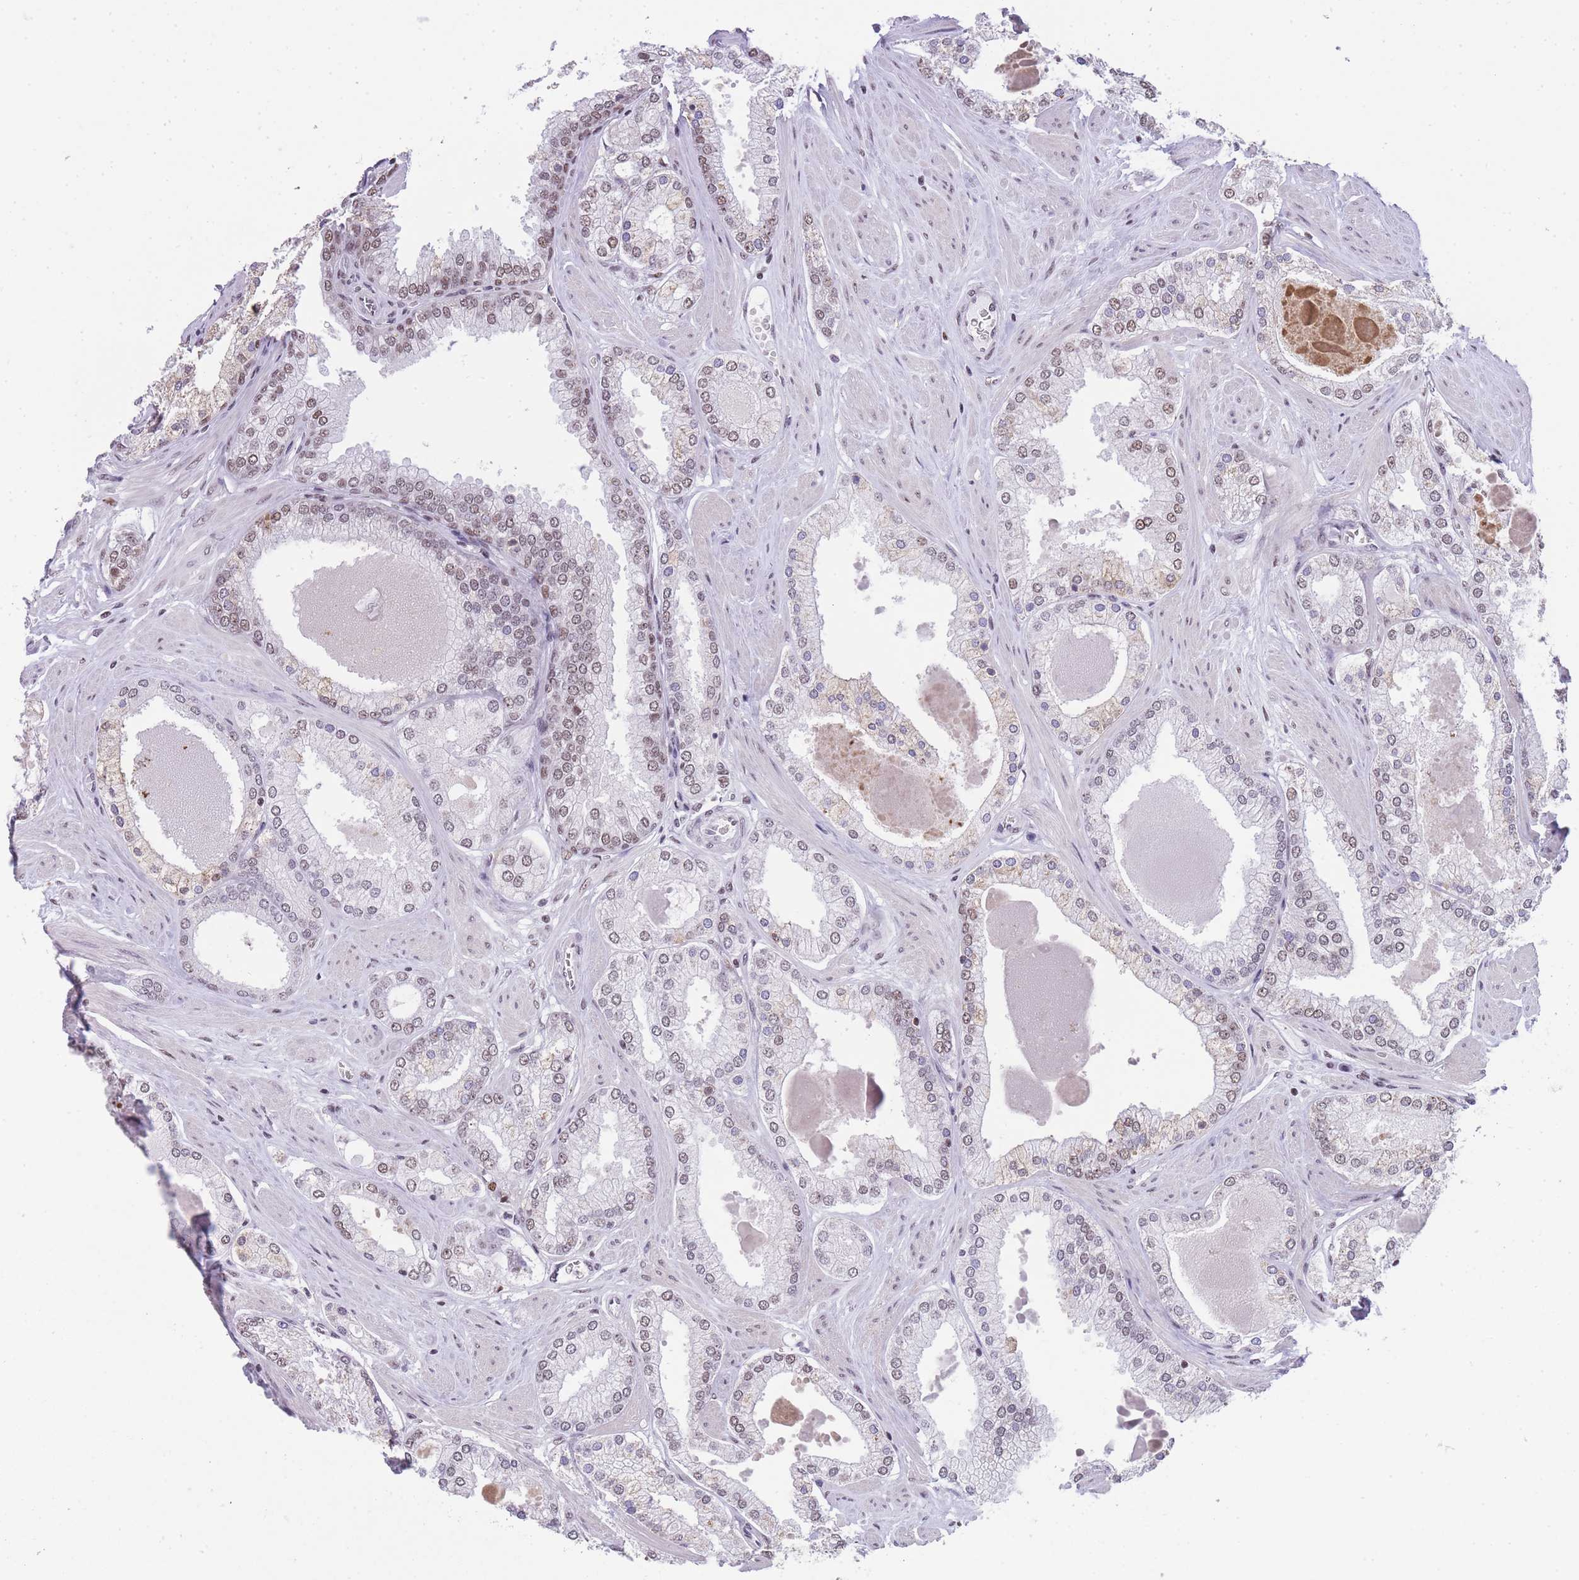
{"staining": {"intensity": "weak", "quantity": "25%-75%", "location": "nuclear"}, "tissue": "prostate cancer", "cell_type": "Tumor cells", "image_type": "cancer", "snomed": [{"axis": "morphology", "description": "Adenocarcinoma, Low grade"}, {"axis": "topography", "description": "Prostate"}], "caption": "Protein expression analysis of human prostate cancer (adenocarcinoma (low-grade)) reveals weak nuclear staining in approximately 25%-75% of tumor cells.", "gene": "EVC2", "patient": {"sex": "male", "age": 42}}